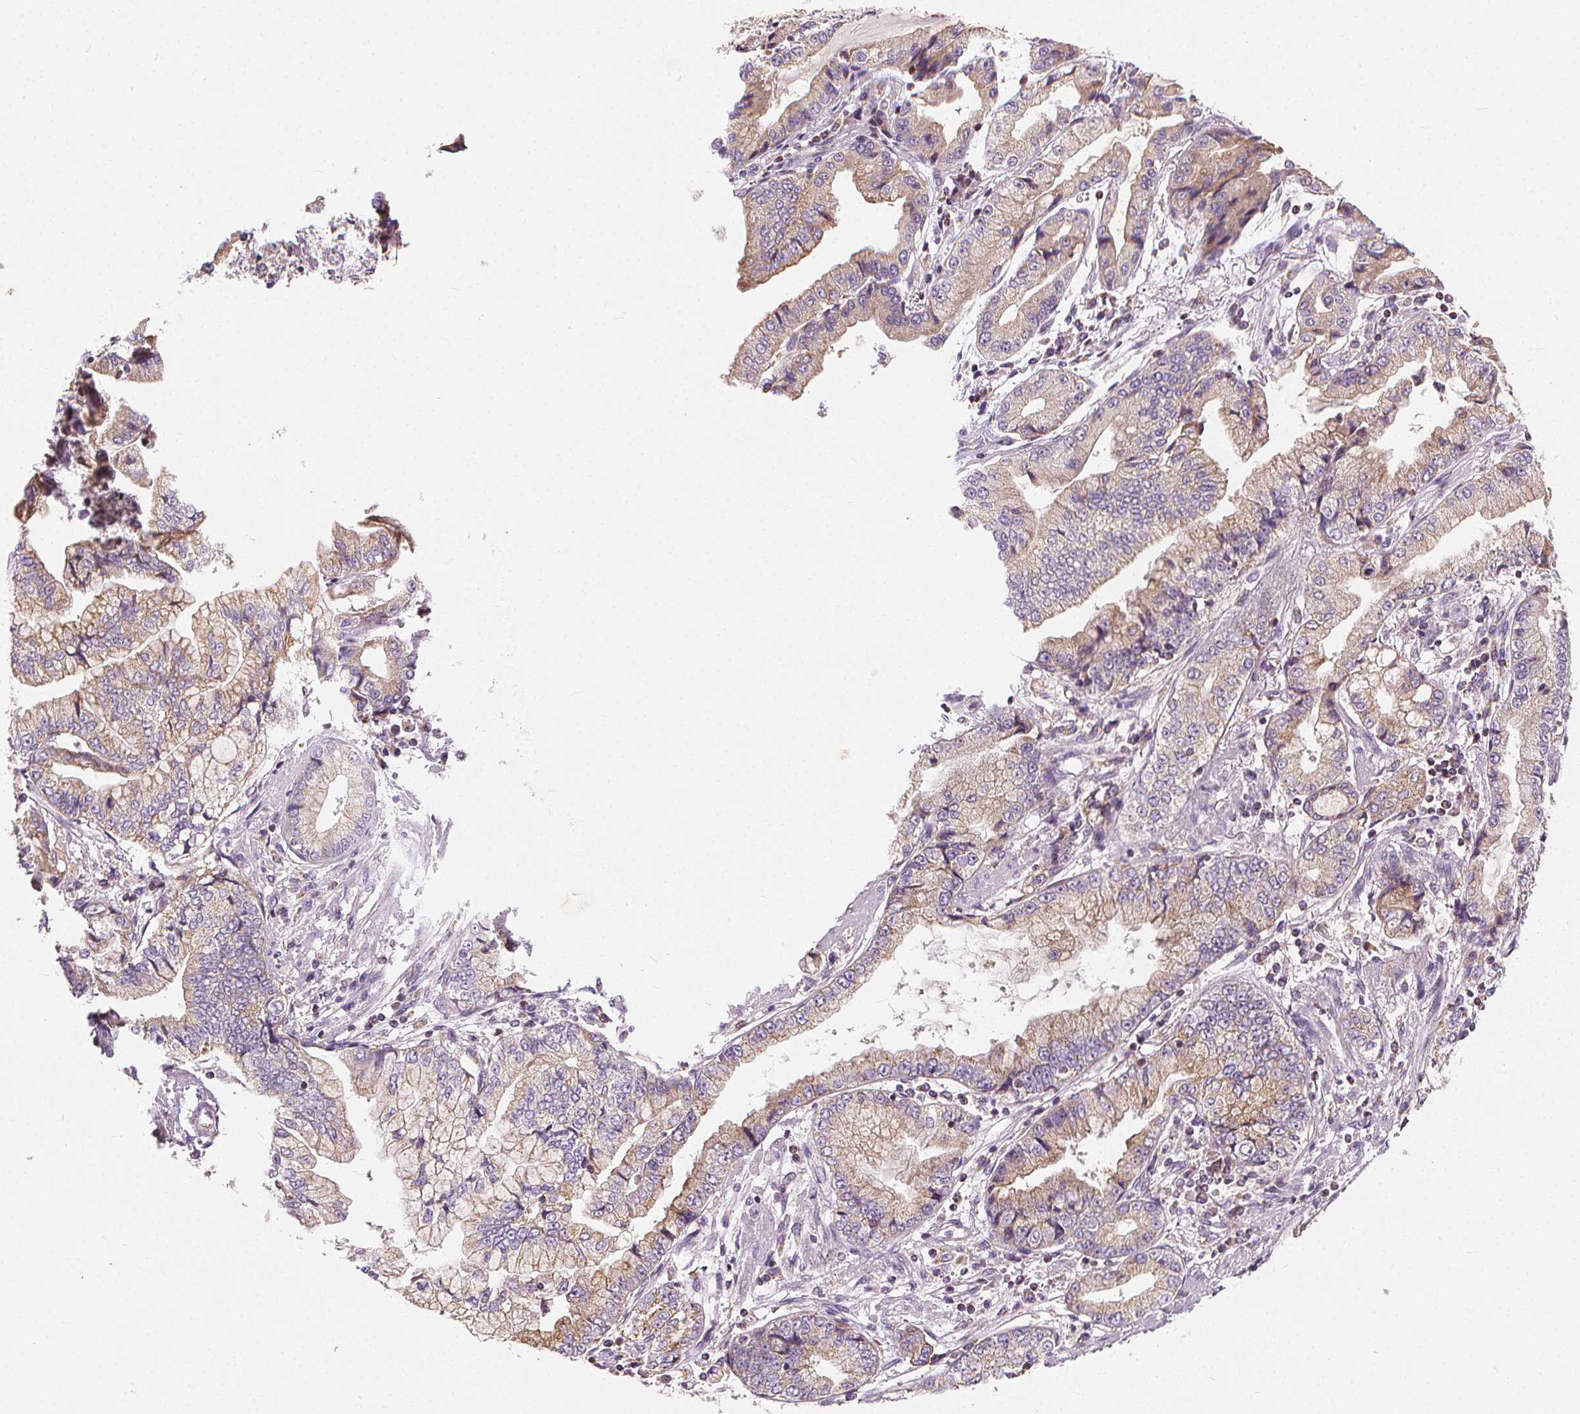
{"staining": {"intensity": "weak", "quantity": ">75%", "location": "cytoplasmic/membranous"}, "tissue": "stomach cancer", "cell_type": "Tumor cells", "image_type": "cancer", "snomed": [{"axis": "morphology", "description": "Adenocarcinoma, NOS"}, {"axis": "topography", "description": "Stomach, upper"}], "caption": "High-power microscopy captured an IHC micrograph of stomach cancer (adenocarcinoma), revealing weak cytoplasmic/membranous positivity in approximately >75% of tumor cells.", "gene": "RAB20", "patient": {"sex": "female", "age": 74}}